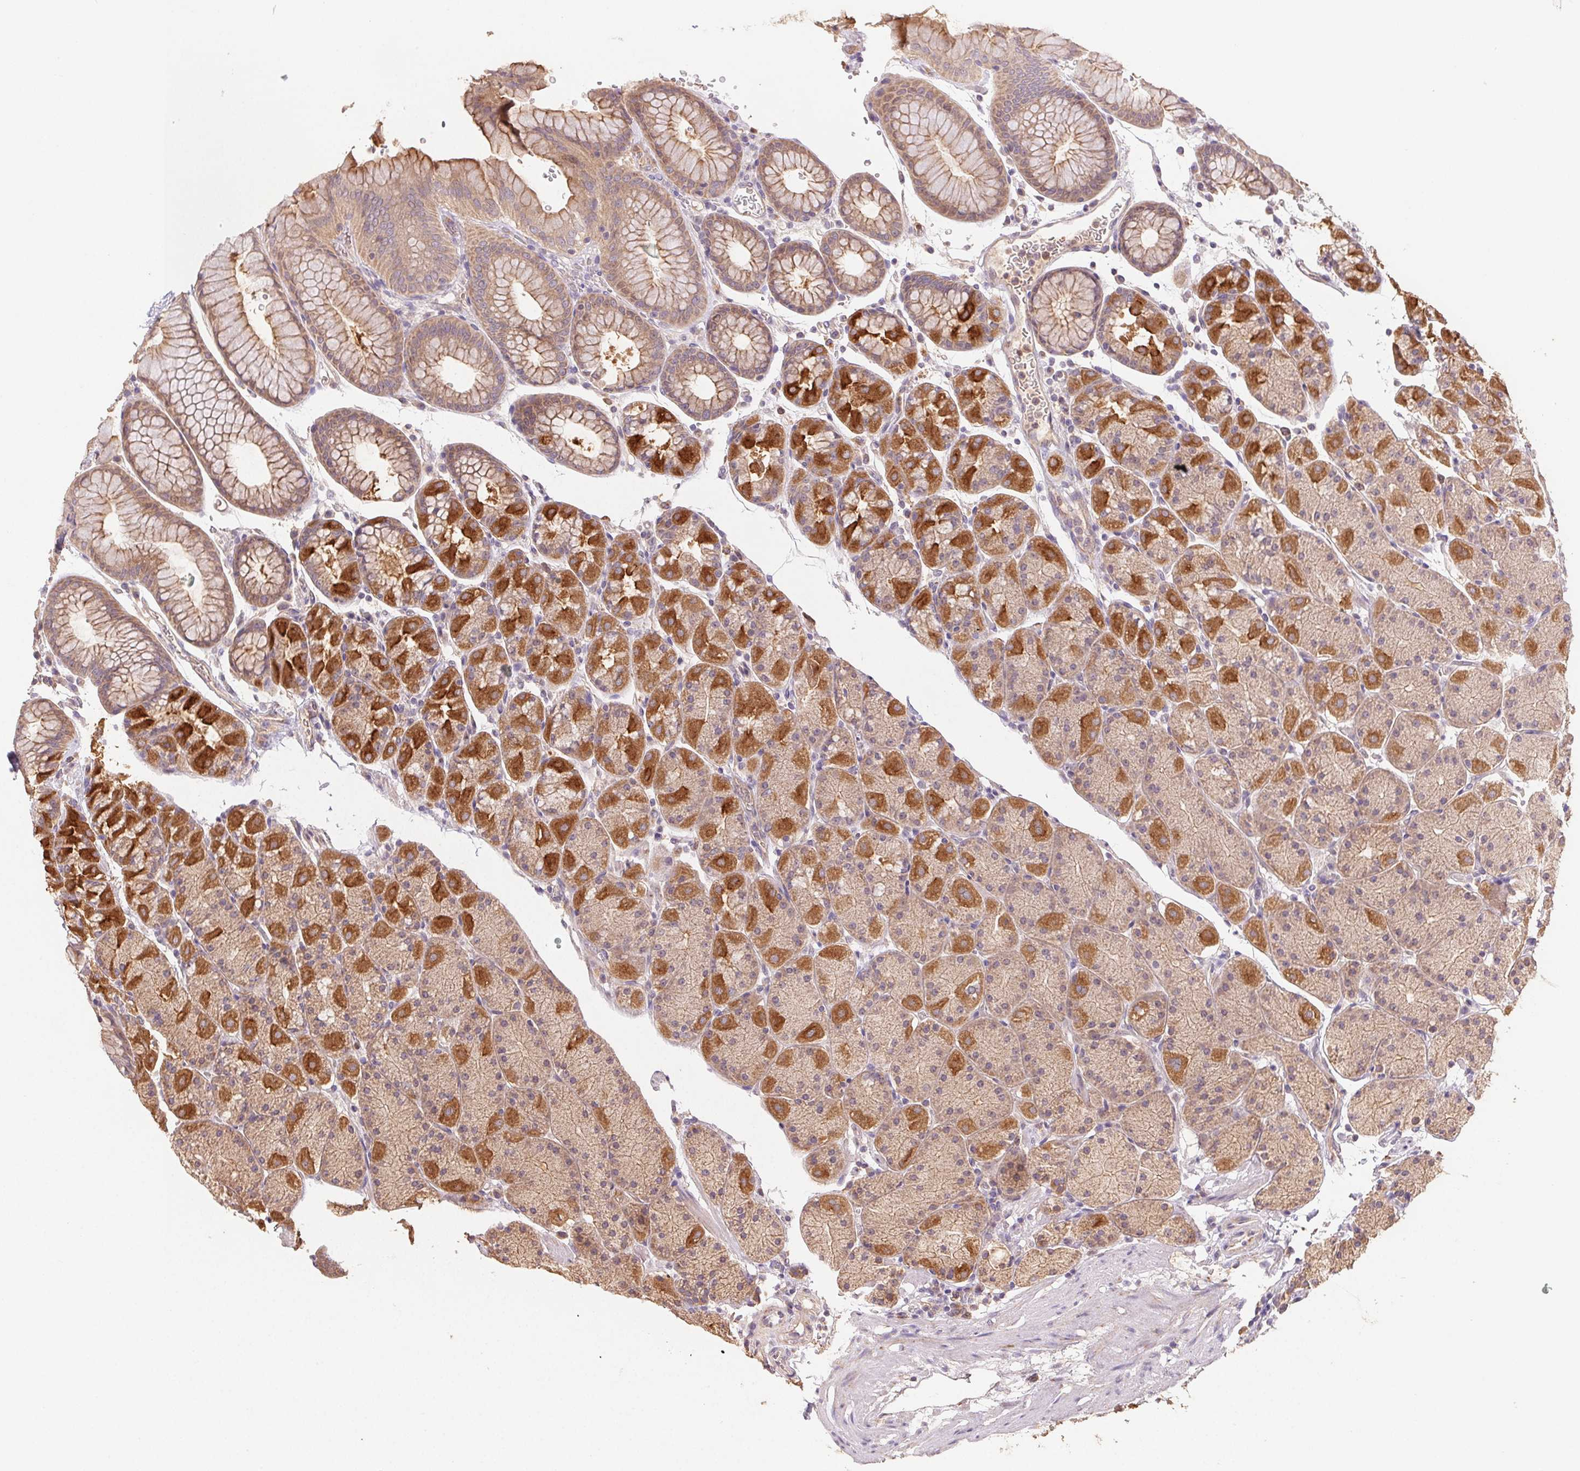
{"staining": {"intensity": "moderate", "quantity": "25%-75%", "location": "cytoplasmic/membranous"}, "tissue": "stomach", "cell_type": "Glandular cells", "image_type": "normal", "snomed": [{"axis": "morphology", "description": "Normal tissue, NOS"}, {"axis": "topography", "description": "Stomach, upper"}, {"axis": "topography", "description": "Stomach"}], "caption": "This is an image of immunohistochemistry (IHC) staining of benign stomach, which shows moderate expression in the cytoplasmic/membranous of glandular cells.", "gene": "RAB11A", "patient": {"sex": "male", "age": 76}}